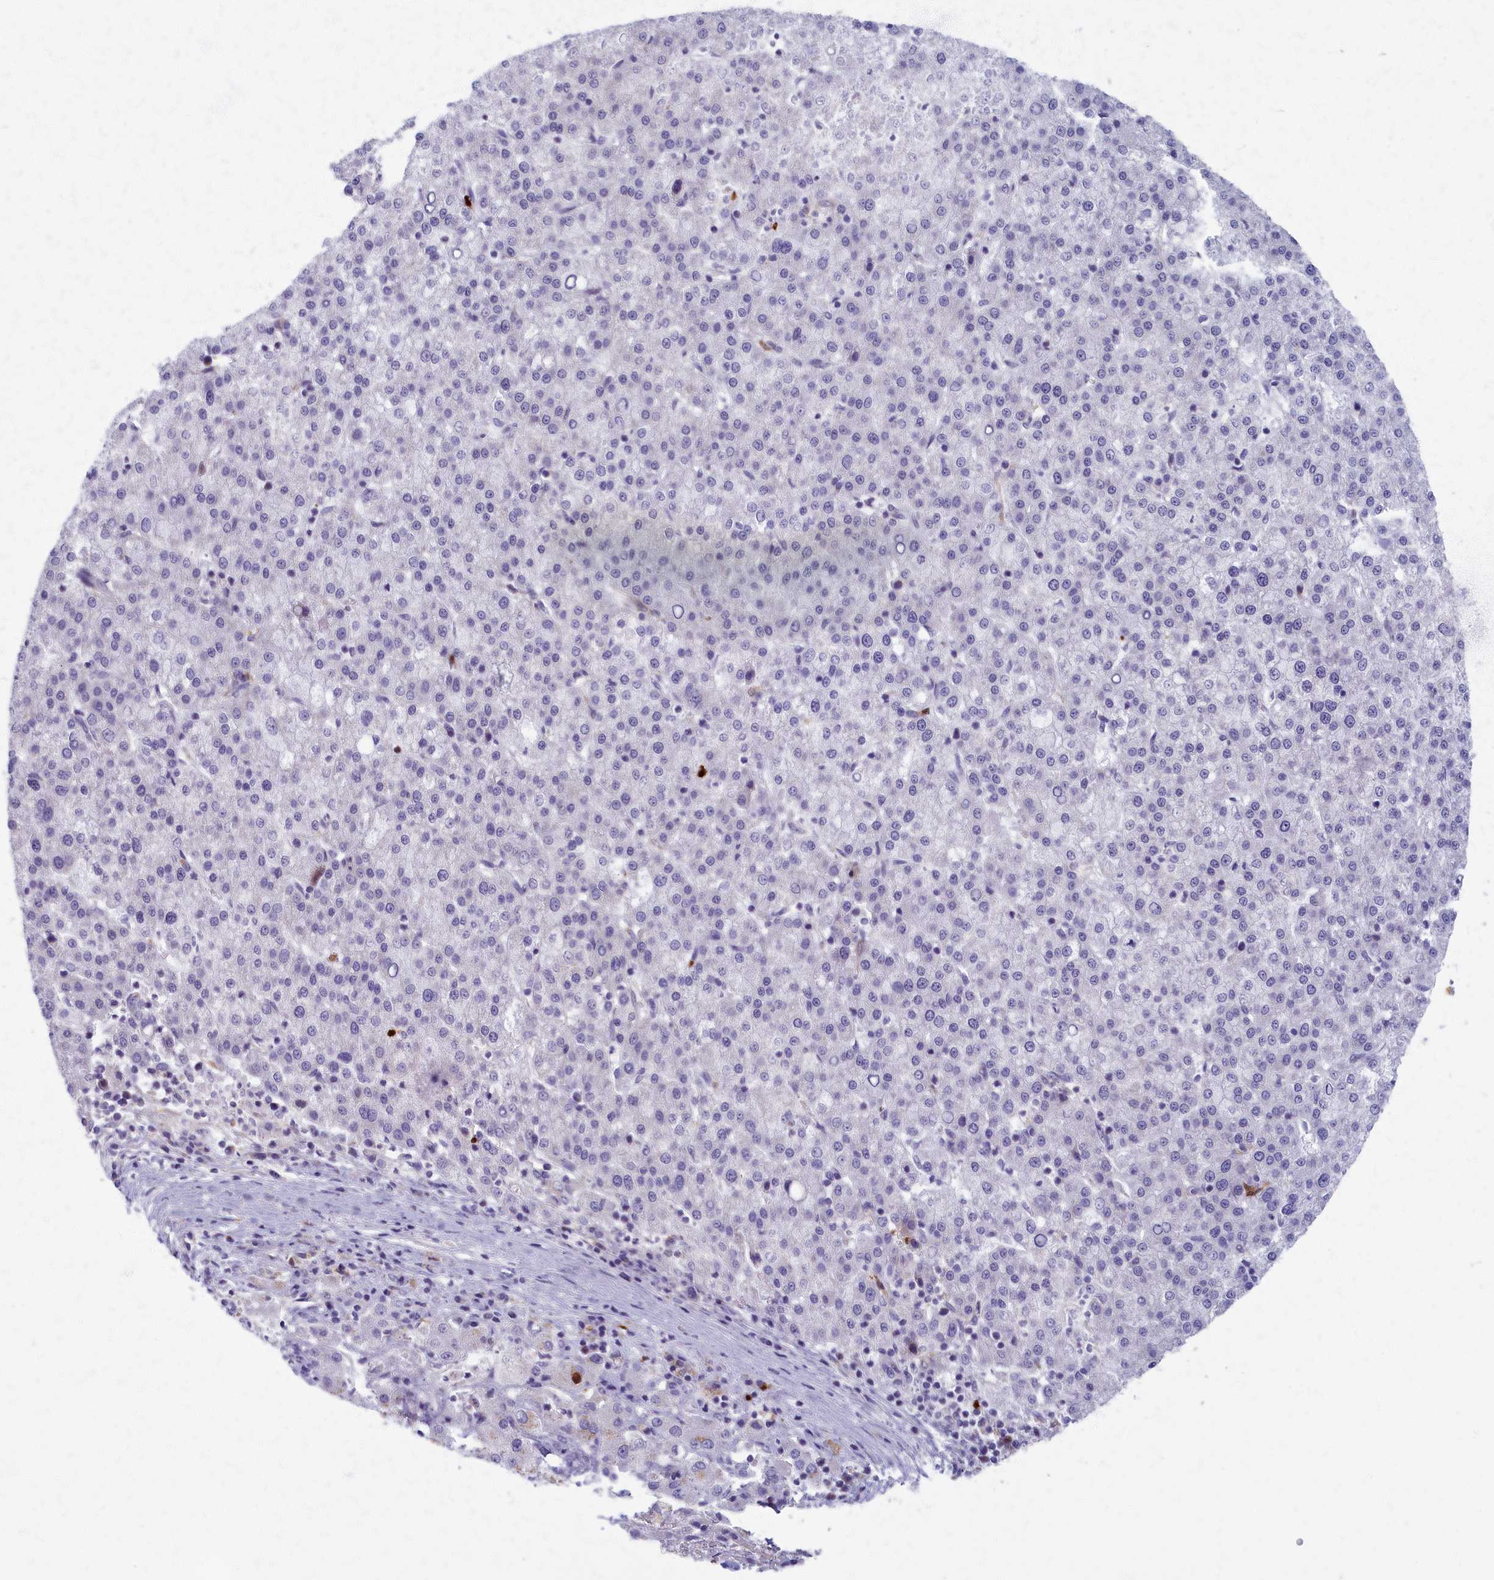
{"staining": {"intensity": "negative", "quantity": "none", "location": "none"}, "tissue": "liver cancer", "cell_type": "Tumor cells", "image_type": "cancer", "snomed": [{"axis": "morphology", "description": "Carcinoma, Hepatocellular, NOS"}, {"axis": "topography", "description": "Liver"}], "caption": "High magnification brightfield microscopy of liver cancer (hepatocellular carcinoma) stained with DAB (brown) and counterstained with hematoxylin (blue): tumor cells show no significant staining.", "gene": "MRPS25", "patient": {"sex": "female", "age": 58}}